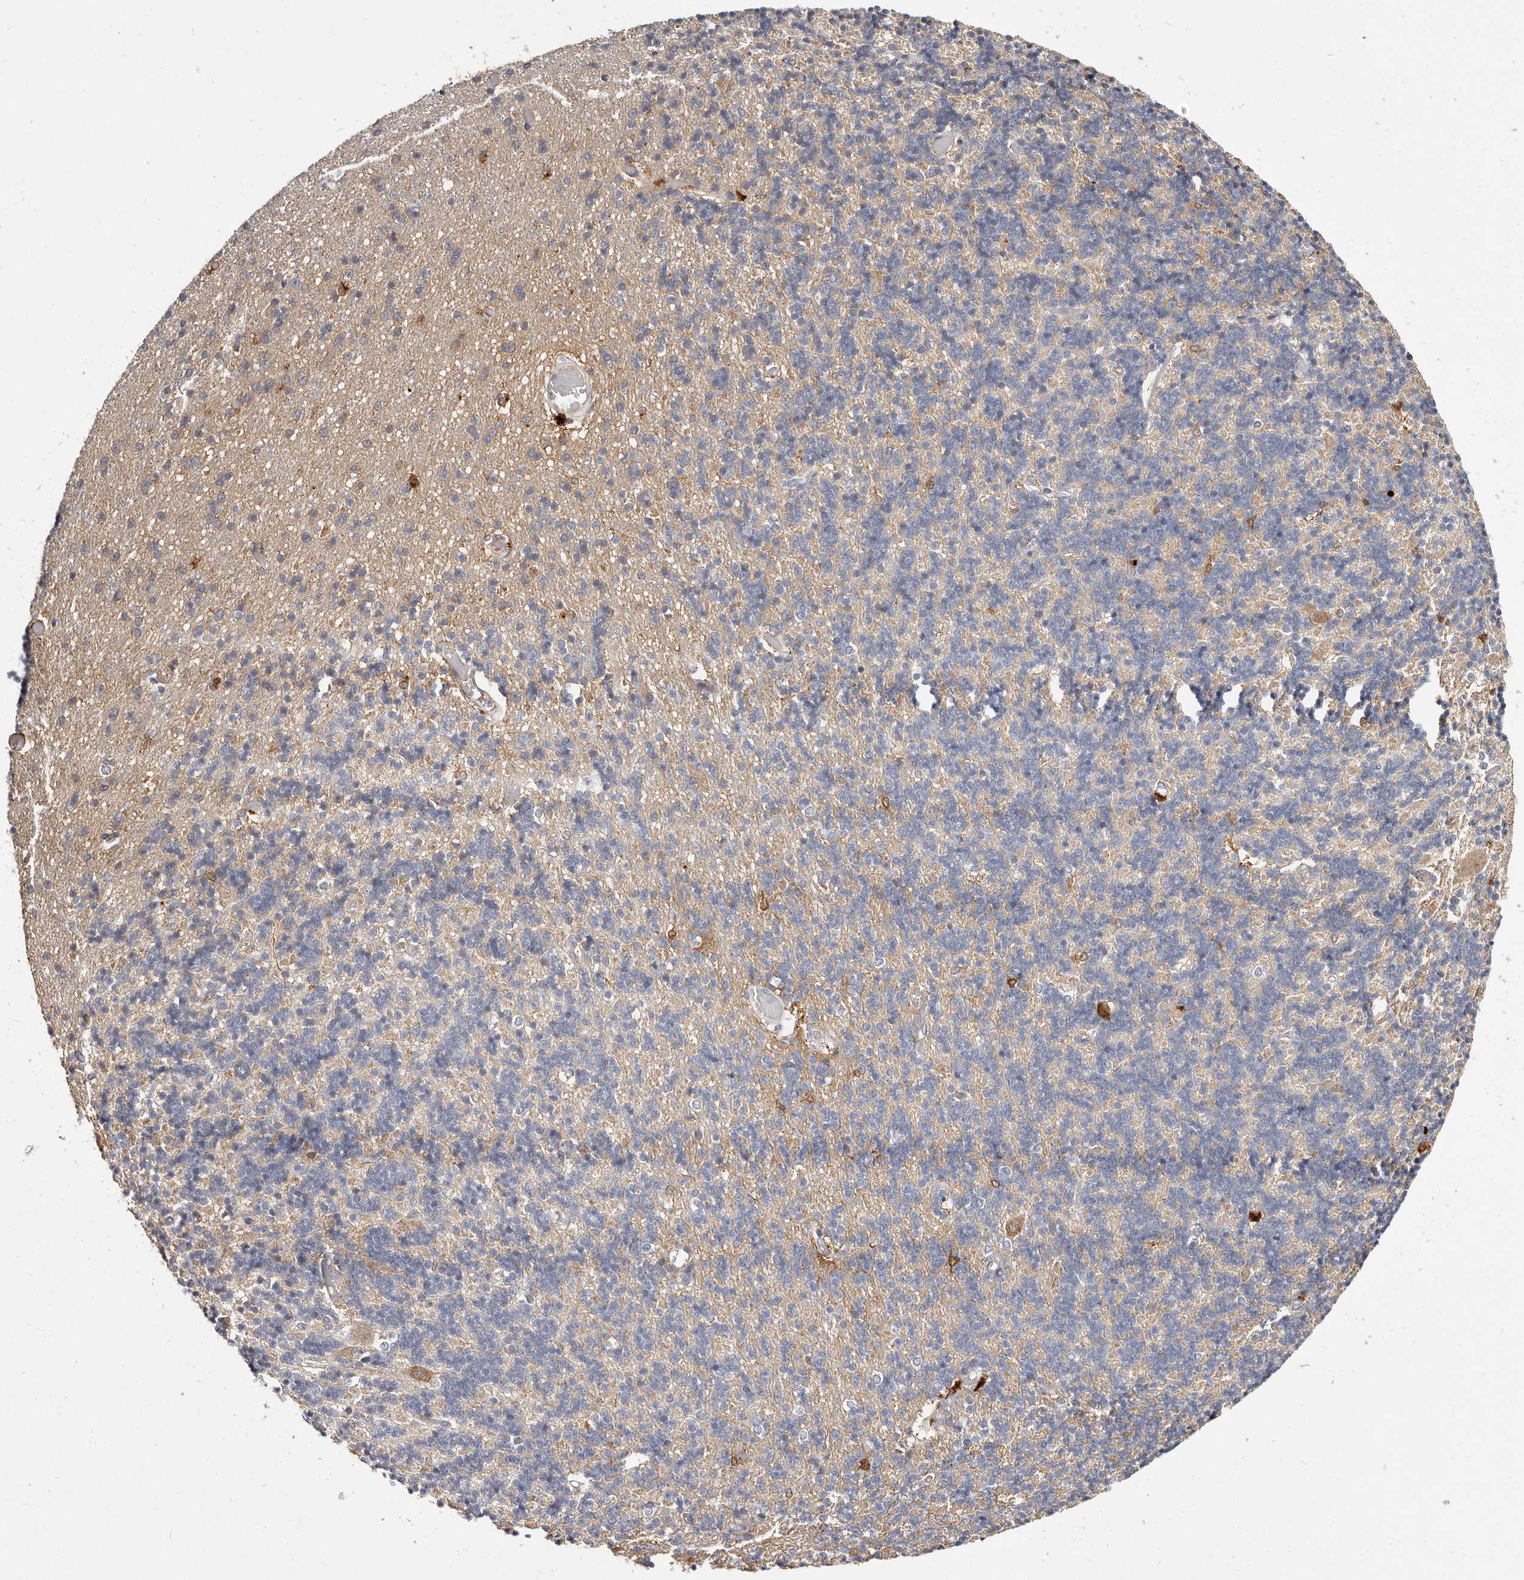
{"staining": {"intensity": "negative", "quantity": "none", "location": "none"}, "tissue": "cerebellum", "cell_type": "Cells in granular layer", "image_type": "normal", "snomed": [{"axis": "morphology", "description": "Normal tissue, NOS"}, {"axis": "topography", "description": "Cerebellum"}], "caption": "Normal cerebellum was stained to show a protein in brown. There is no significant expression in cells in granular layer.", "gene": "MRPS33", "patient": {"sex": "male", "age": 37}}